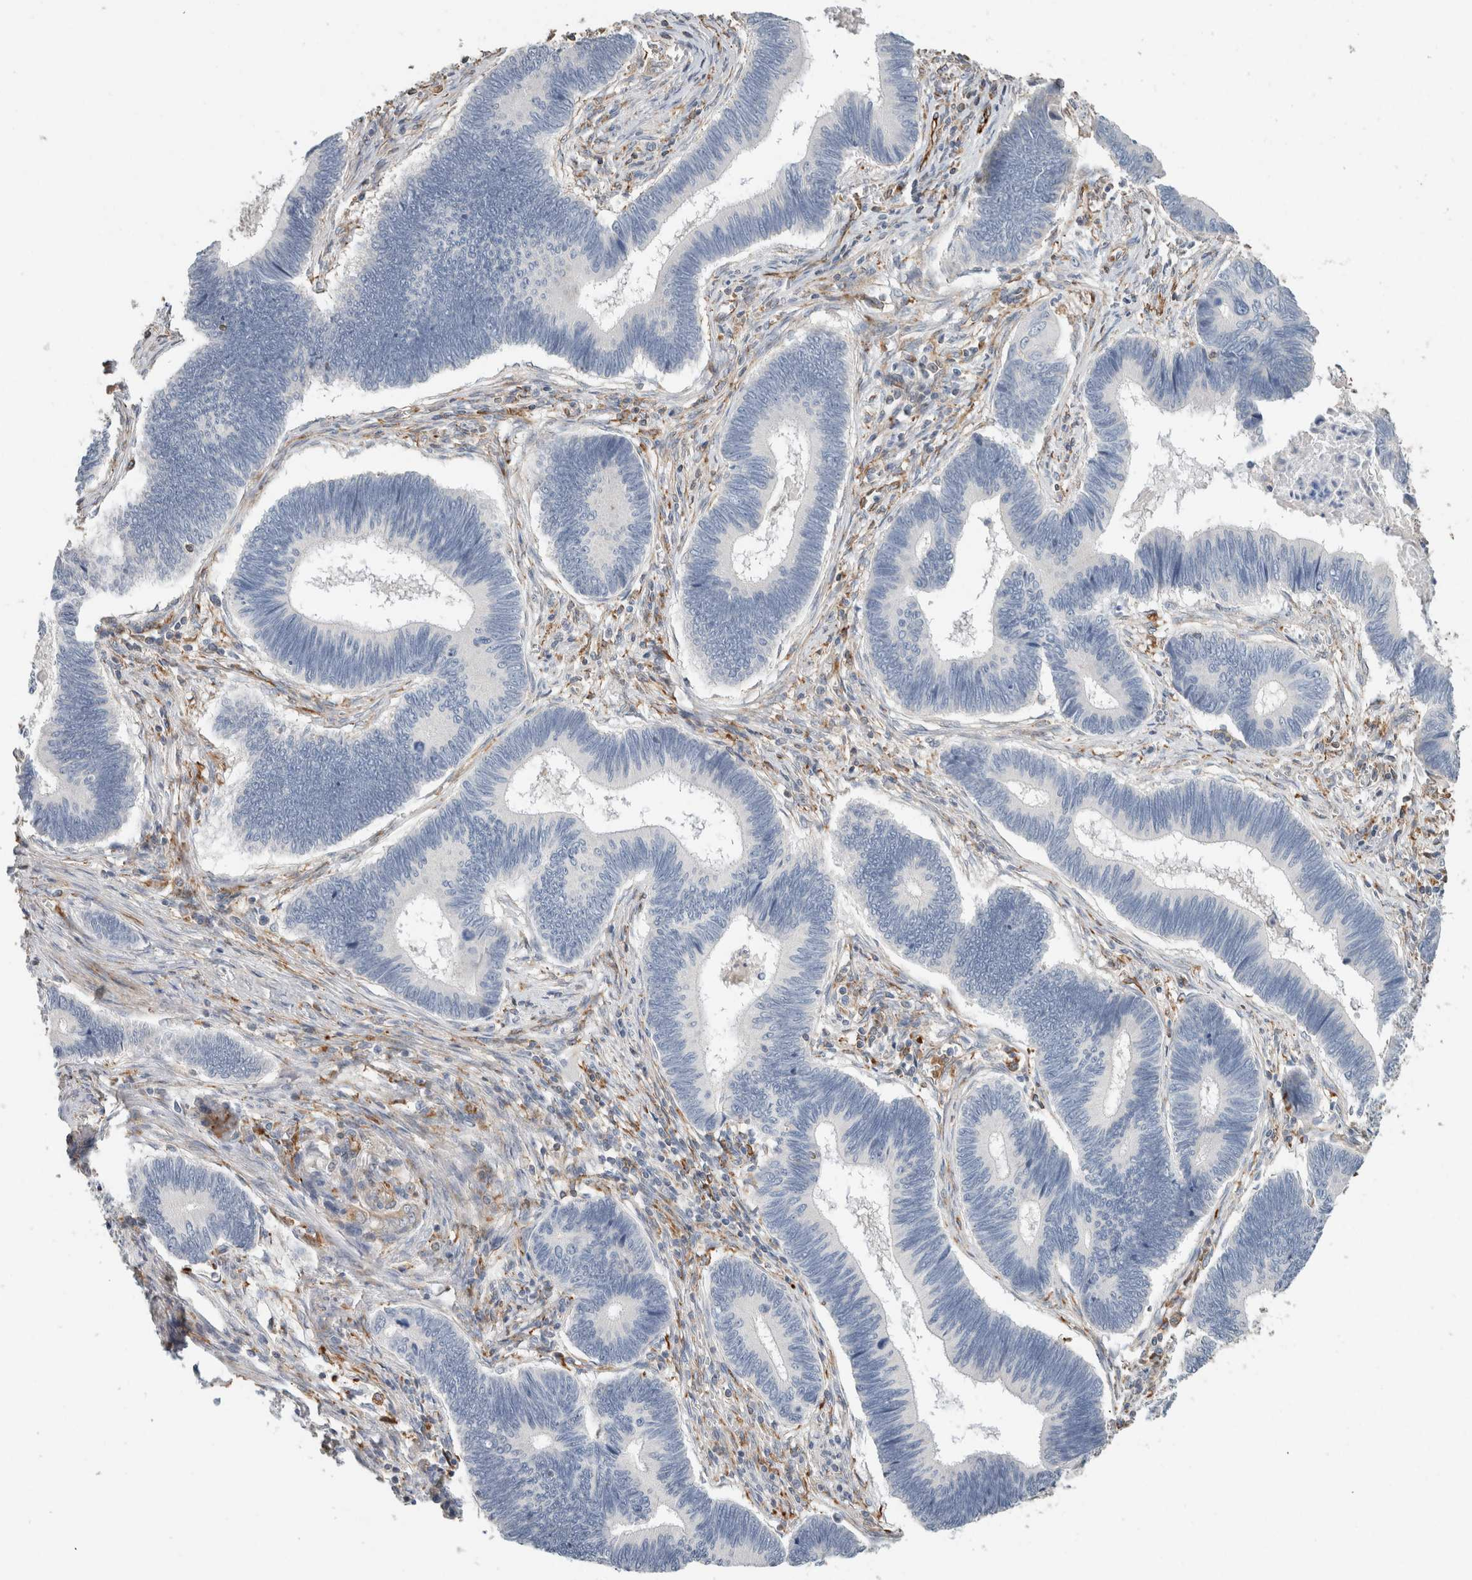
{"staining": {"intensity": "negative", "quantity": "none", "location": "none"}, "tissue": "pancreatic cancer", "cell_type": "Tumor cells", "image_type": "cancer", "snomed": [{"axis": "morphology", "description": "Adenocarcinoma, NOS"}, {"axis": "topography", "description": "Pancreas"}], "caption": "Pancreatic adenocarcinoma was stained to show a protein in brown. There is no significant staining in tumor cells.", "gene": "LY86", "patient": {"sex": "female", "age": 70}}